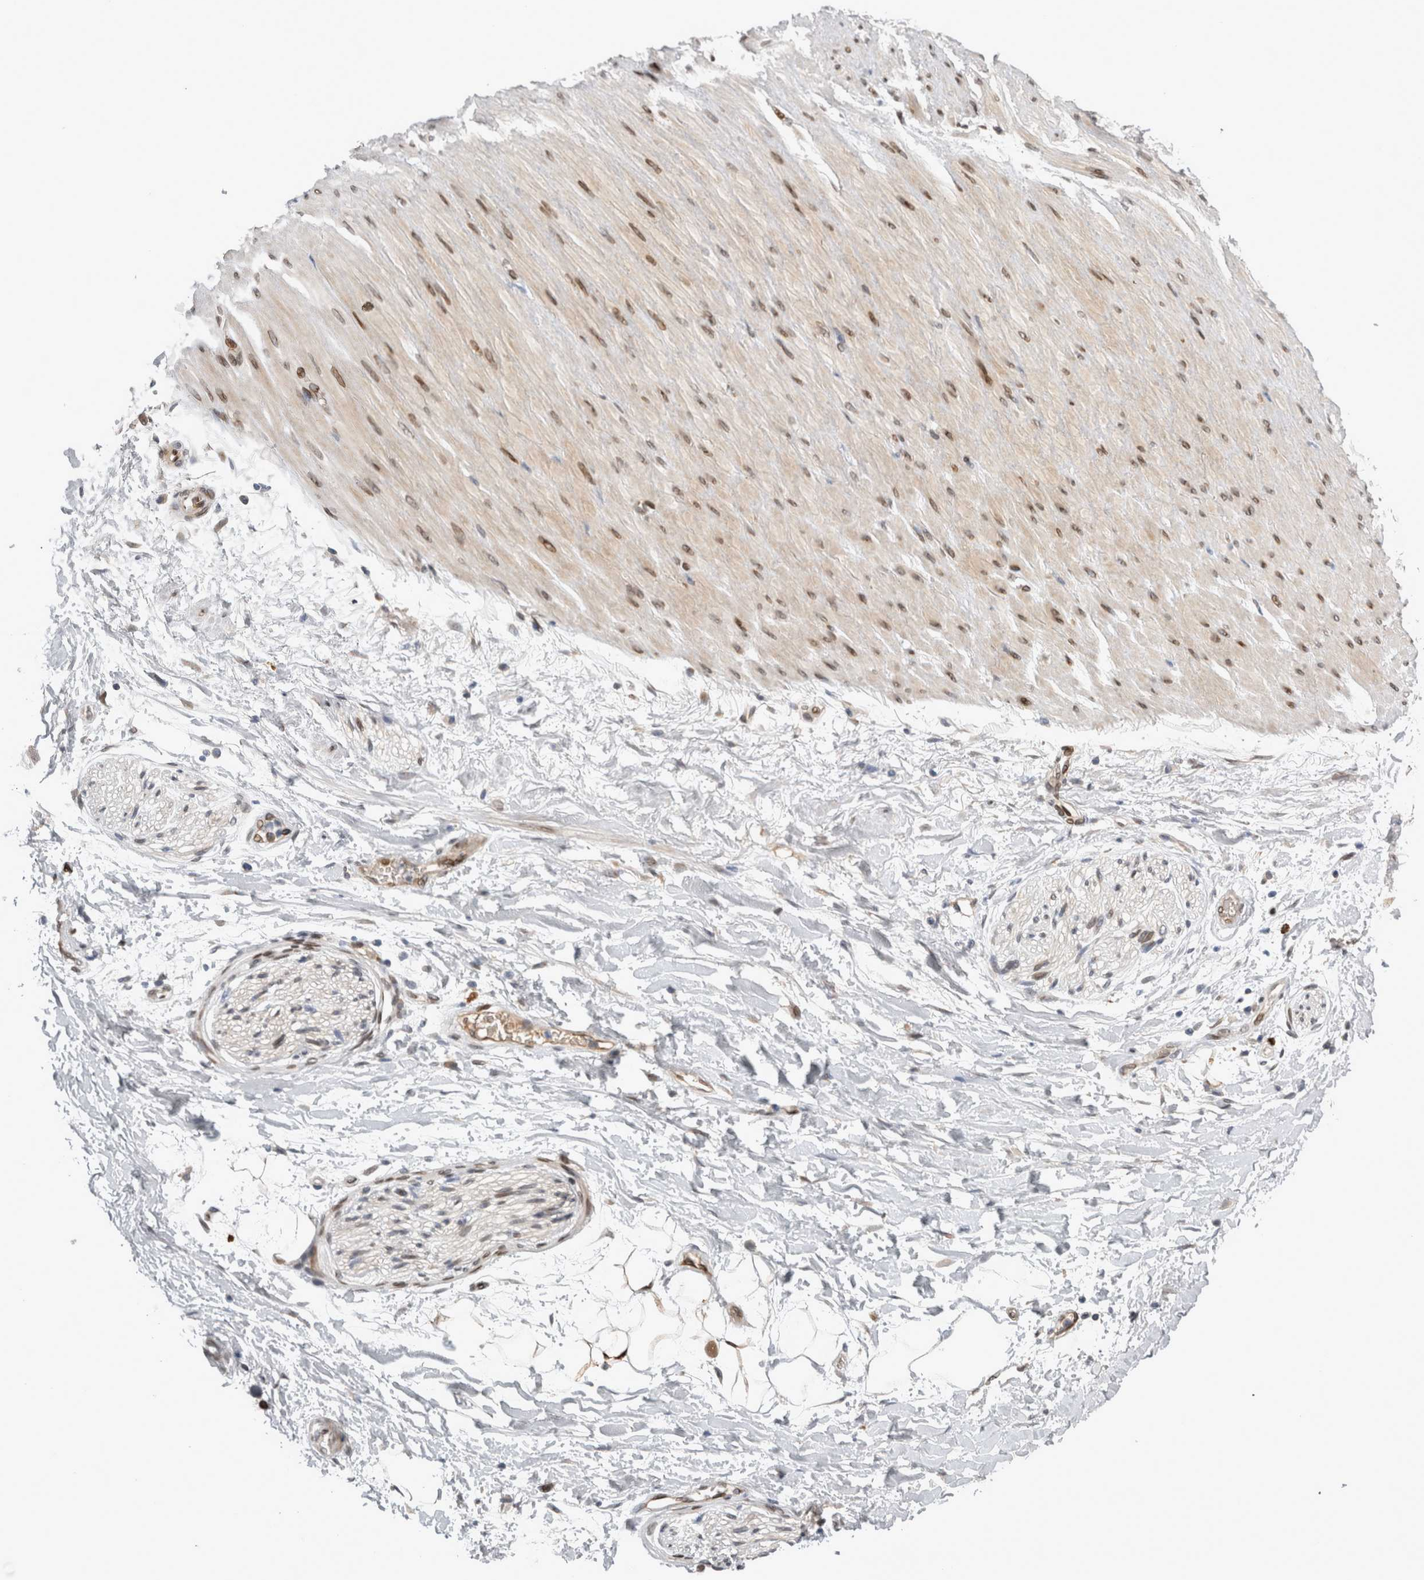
{"staining": {"intensity": "strong", "quantity": ">75%", "location": "nuclear"}, "tissue": "adipose tissue", "cell_type": "Adipocytes", "image_type": "normal", "snomed": [{"axis": "morphology", "description": "Normal tissue, NOS"}, {"axis": "topography", "description": "Soft tissue"}], "caption": "Protein staining reveals strong nuclear positivity in about >75% of adipocytes in normal adipose tissue. (DAB (3,3'-diaminobenzidine) IHC, brown staining for protein, blue staining for nuclei).", "gene": "DMTN", "patient": {"sex": "male", "age": 72}}